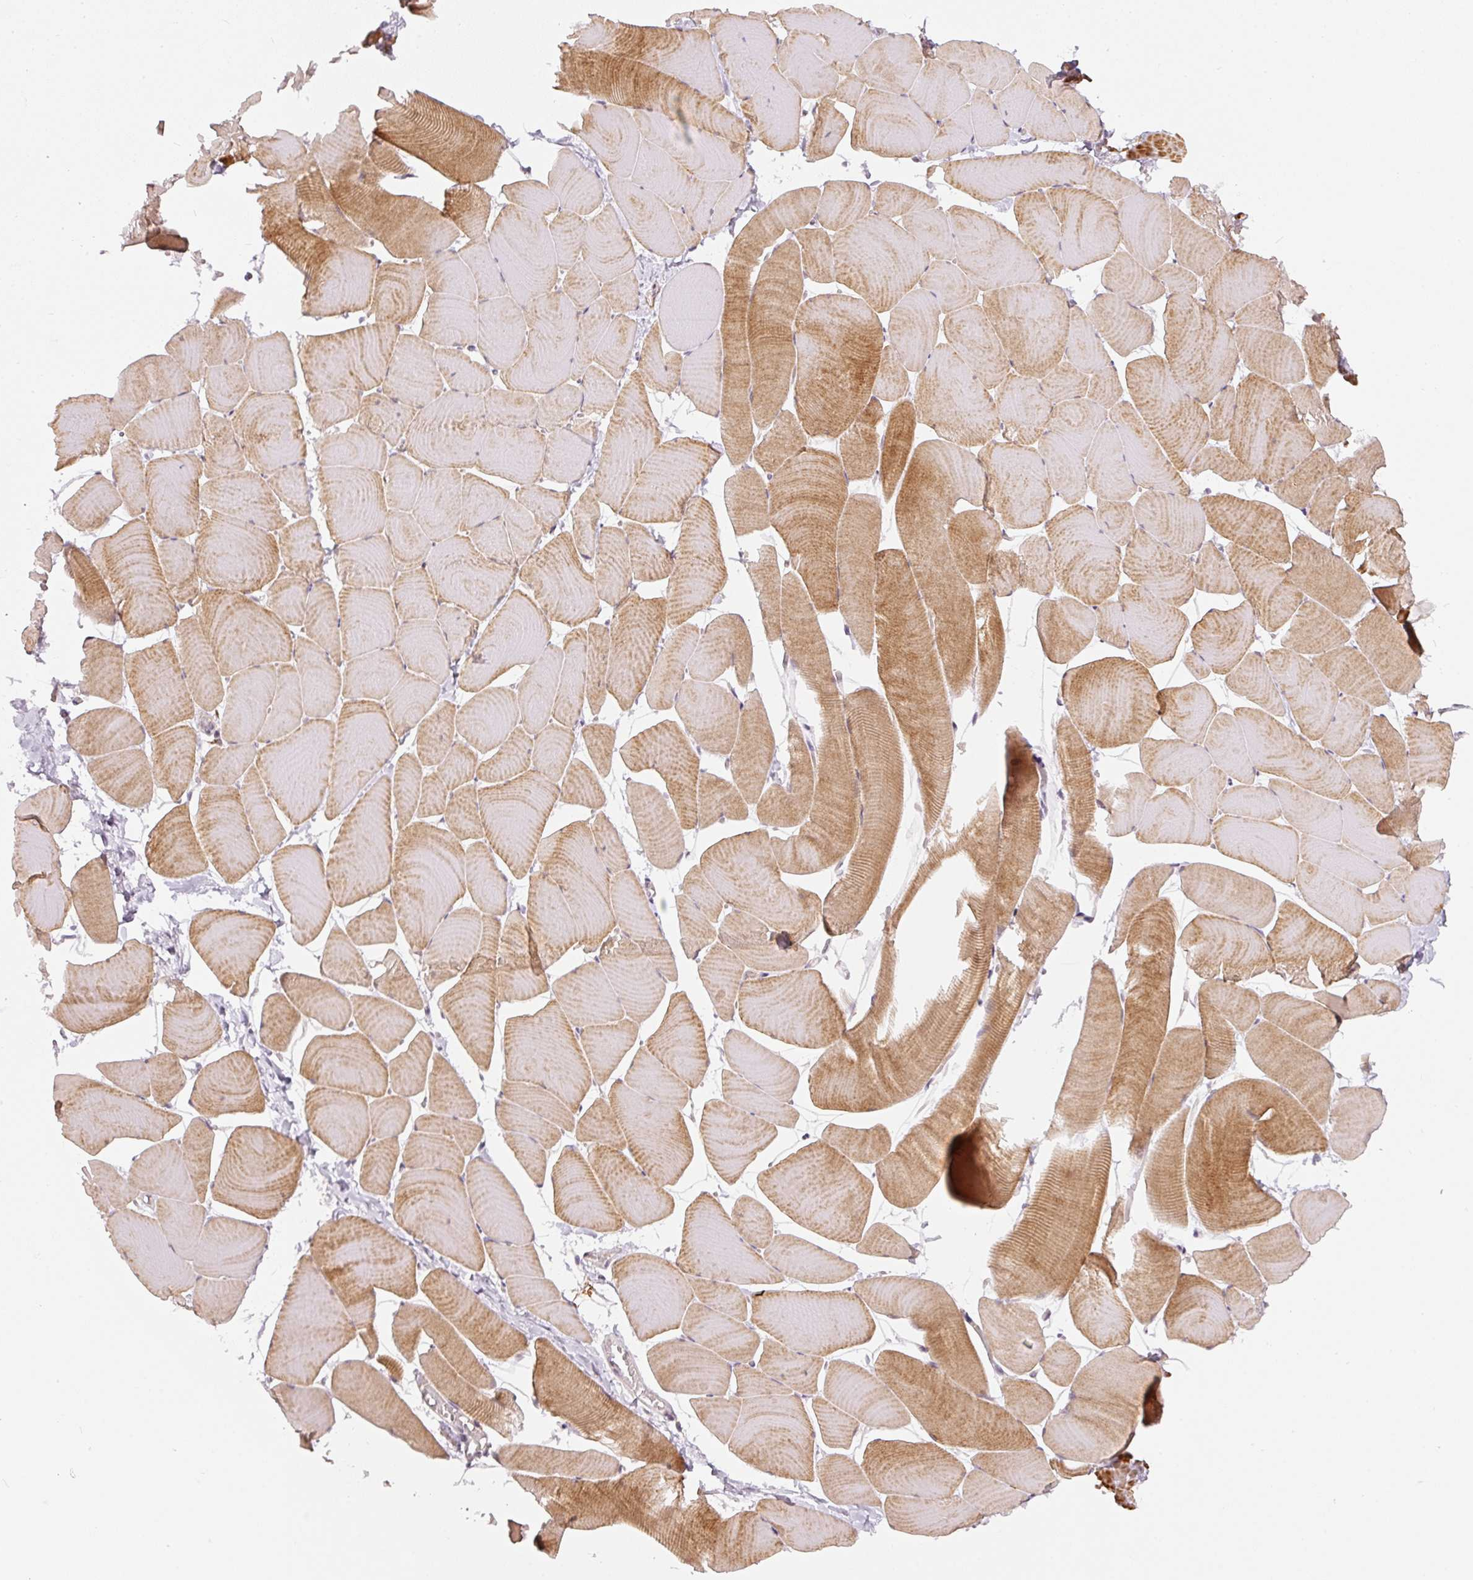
{"staining": {"intensity": "moderate", "quantity": "25%-75%", "location": "cytoplasmic/membranous,nuclear"}, "tissue": "skeletal muscle", "cell_type": "Myocytes", "image_type": "normal", "snomed": [{"axis": "morphology", "description": "Normal tissue, NOS"}, {"axis": "topography", "description": "Skeletal muscle"}], "caption": "Immunohistochemistry staining of unremarkable skeletal muscle, which reveals medium levels of moderate cytoplasmic/membranous,nuclear positivity in approximately 25%-75% of myocytes indicating moderate cytoplasmic/membranous,nuclear protein staining. The staining was performed using DAB (3,3'-diaminobenzidine) (brown) for protein detection and nuclei were counterstained in hematoxylin (blue).", "gene": "THOC6", "patient": {"sex": "male", "age": 25}}